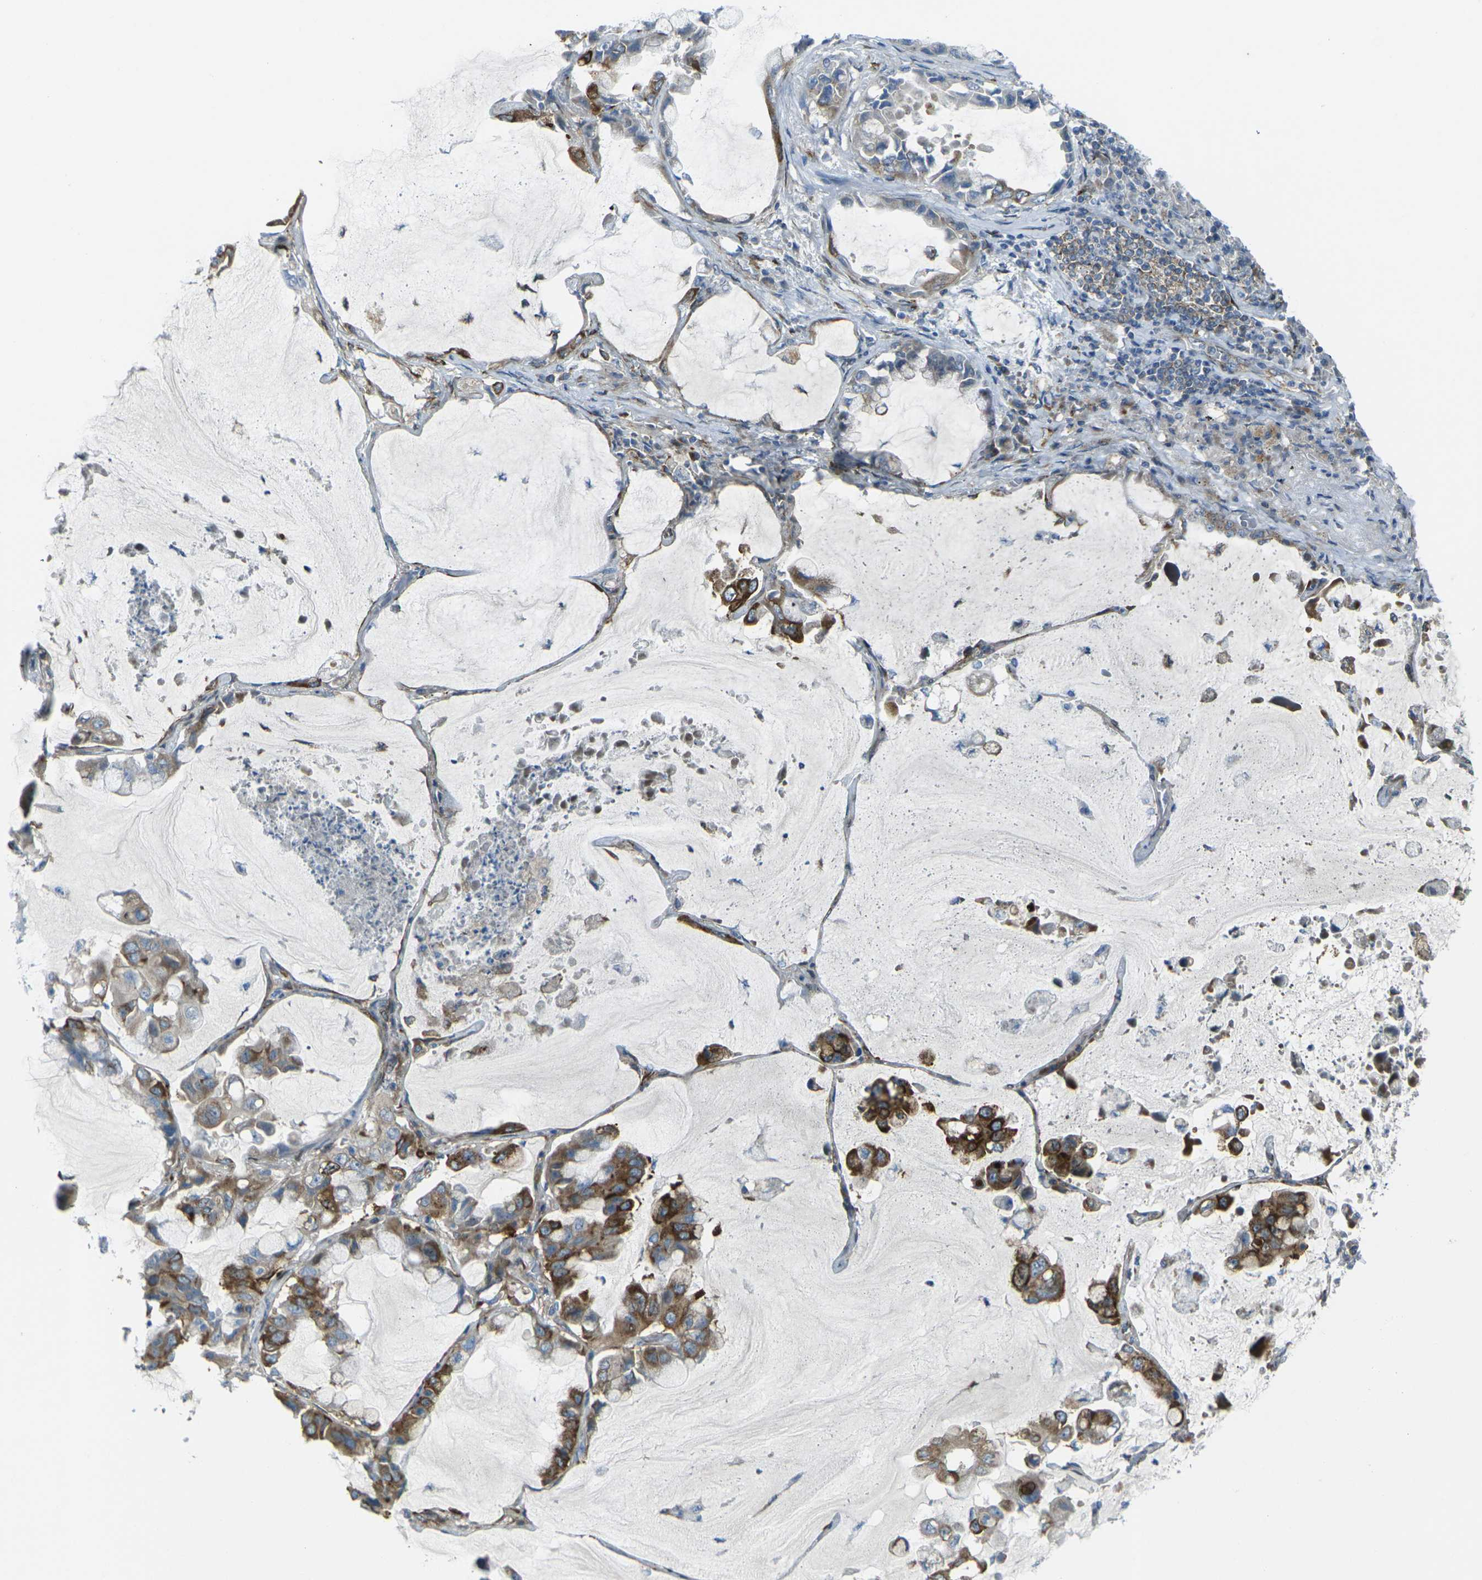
{"staining": {"intensity": "moderate", "quantity": "25%-75%", "location": "cytoplasmic/membranous"}, "tissue": "lung cancer", "cell_type": "Tumor cells", "image_type": "cancer", "snomed": [{"axis": "morphology", "description": "Adenocarcinoma, NOS"}, {"axis": "topography", "description": "Lung"}], "caption": "This image exhibits immunohistochemistry staining of human lung cancer, with medium moderate cytoplasmic/membranous positivity in about 25%-75% of tumor cells.", "gene": "CELSR2", "patient": {"sex": "male", "age": 64}}